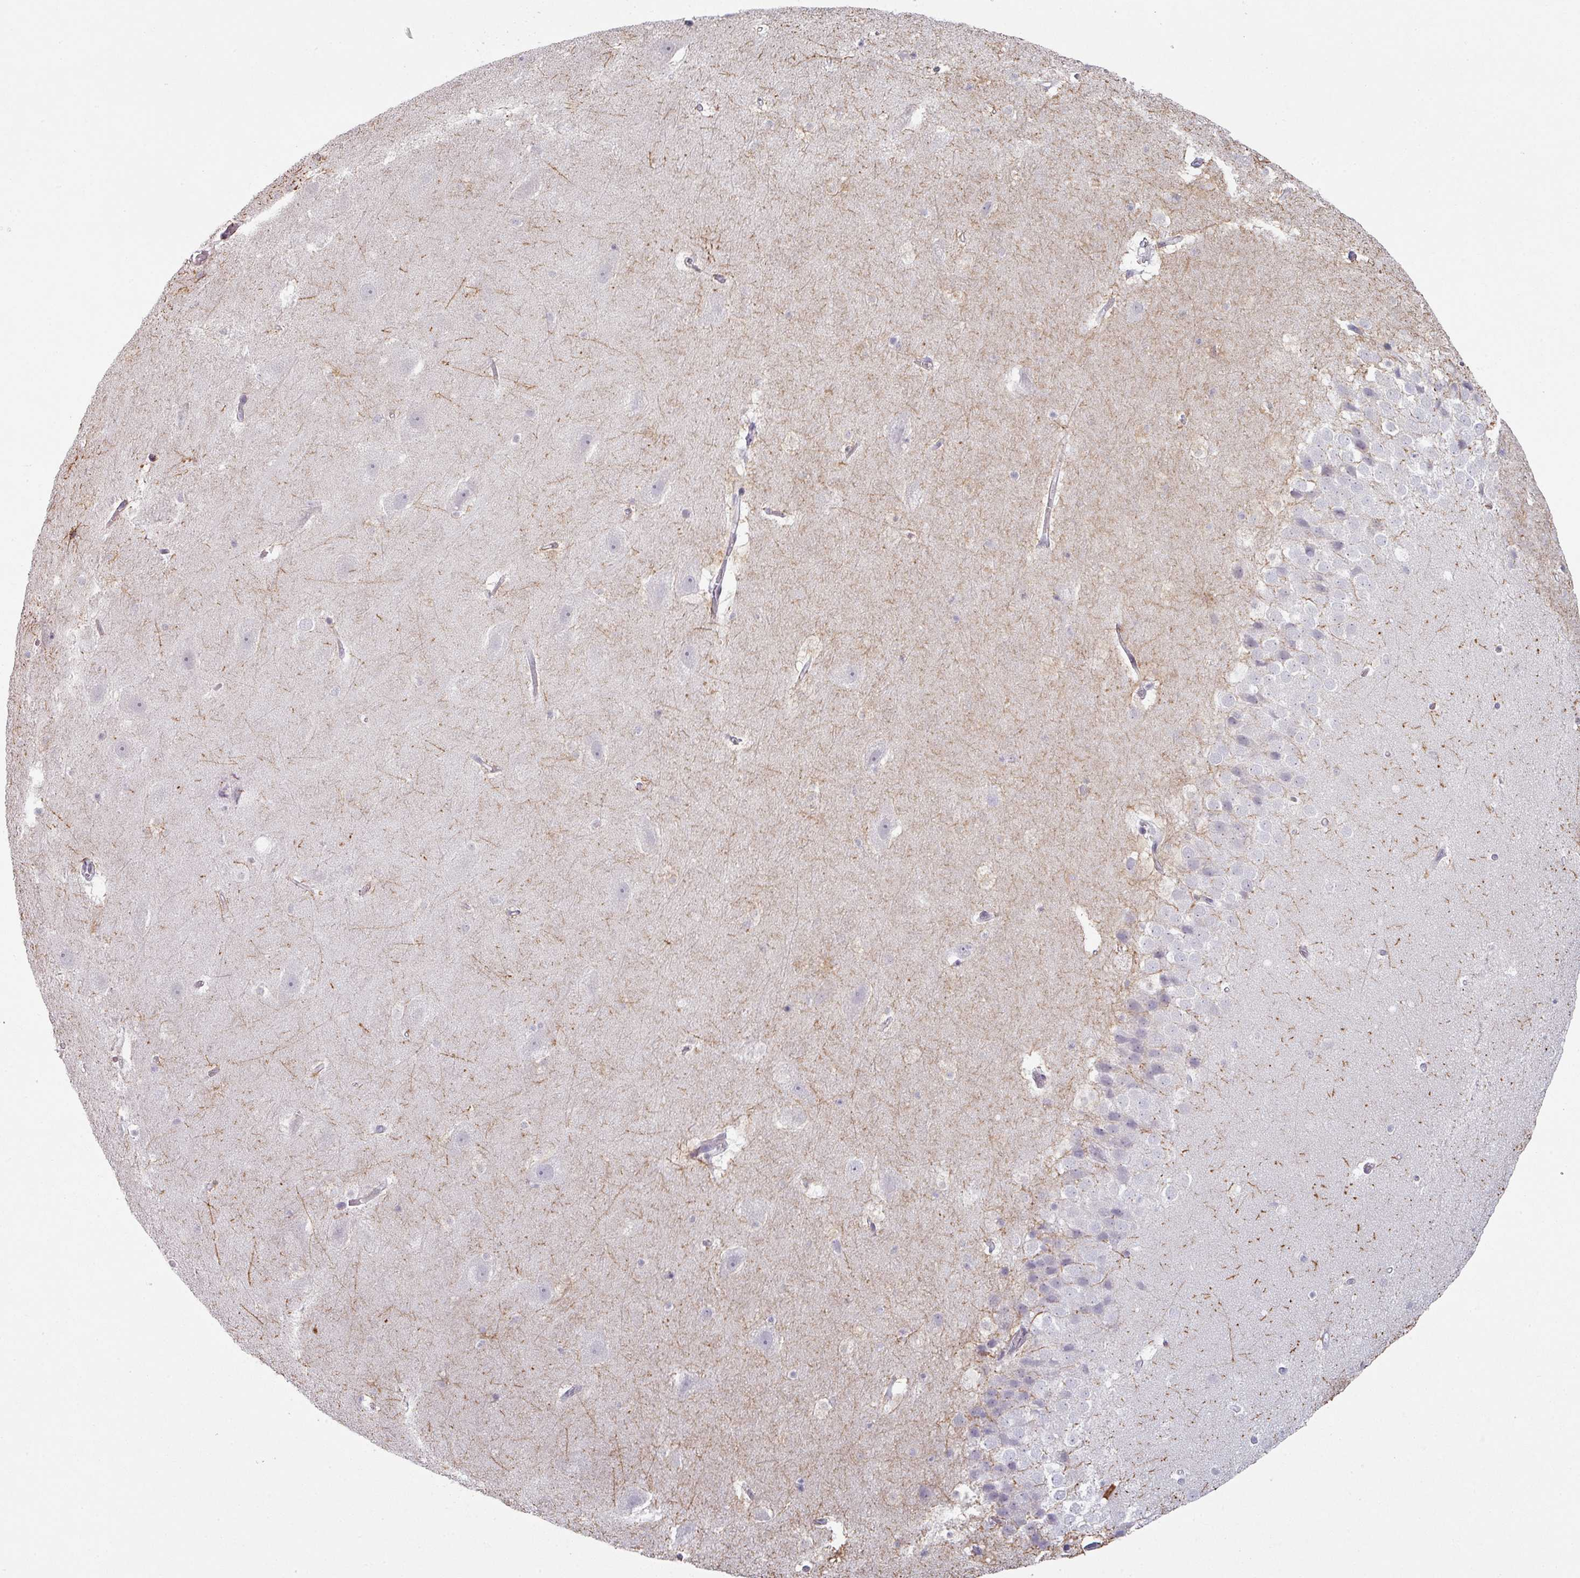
{"staining": {"intensity": "negative", "quantity": "none", "location": "none"}, "tissue": "hippocampus", "cell_type": "Glial cells", "image_type": "normal", "snomed": [{"axis": "morphology", "description": "Normal tissue, NOS"}, {"axis": "topography", "description": "Hippocampus"}], "caption": "High magnification brightfield microscopy of unremarkable hippocampus stained with DAB (3,3'-diaminobenzidine) (brown) and counterstained with hematoxylin (blue): glial cells show no significant staining. (Stains: DAB (3,3'-diaminobenzidine) immunohistochemistry (IHC) with hematoxylin counter stain, Microscopy: brightfield microscopy at high magnification).", "gene": "MAGEC3", "patient": {"sex": "male", "age": 37}}